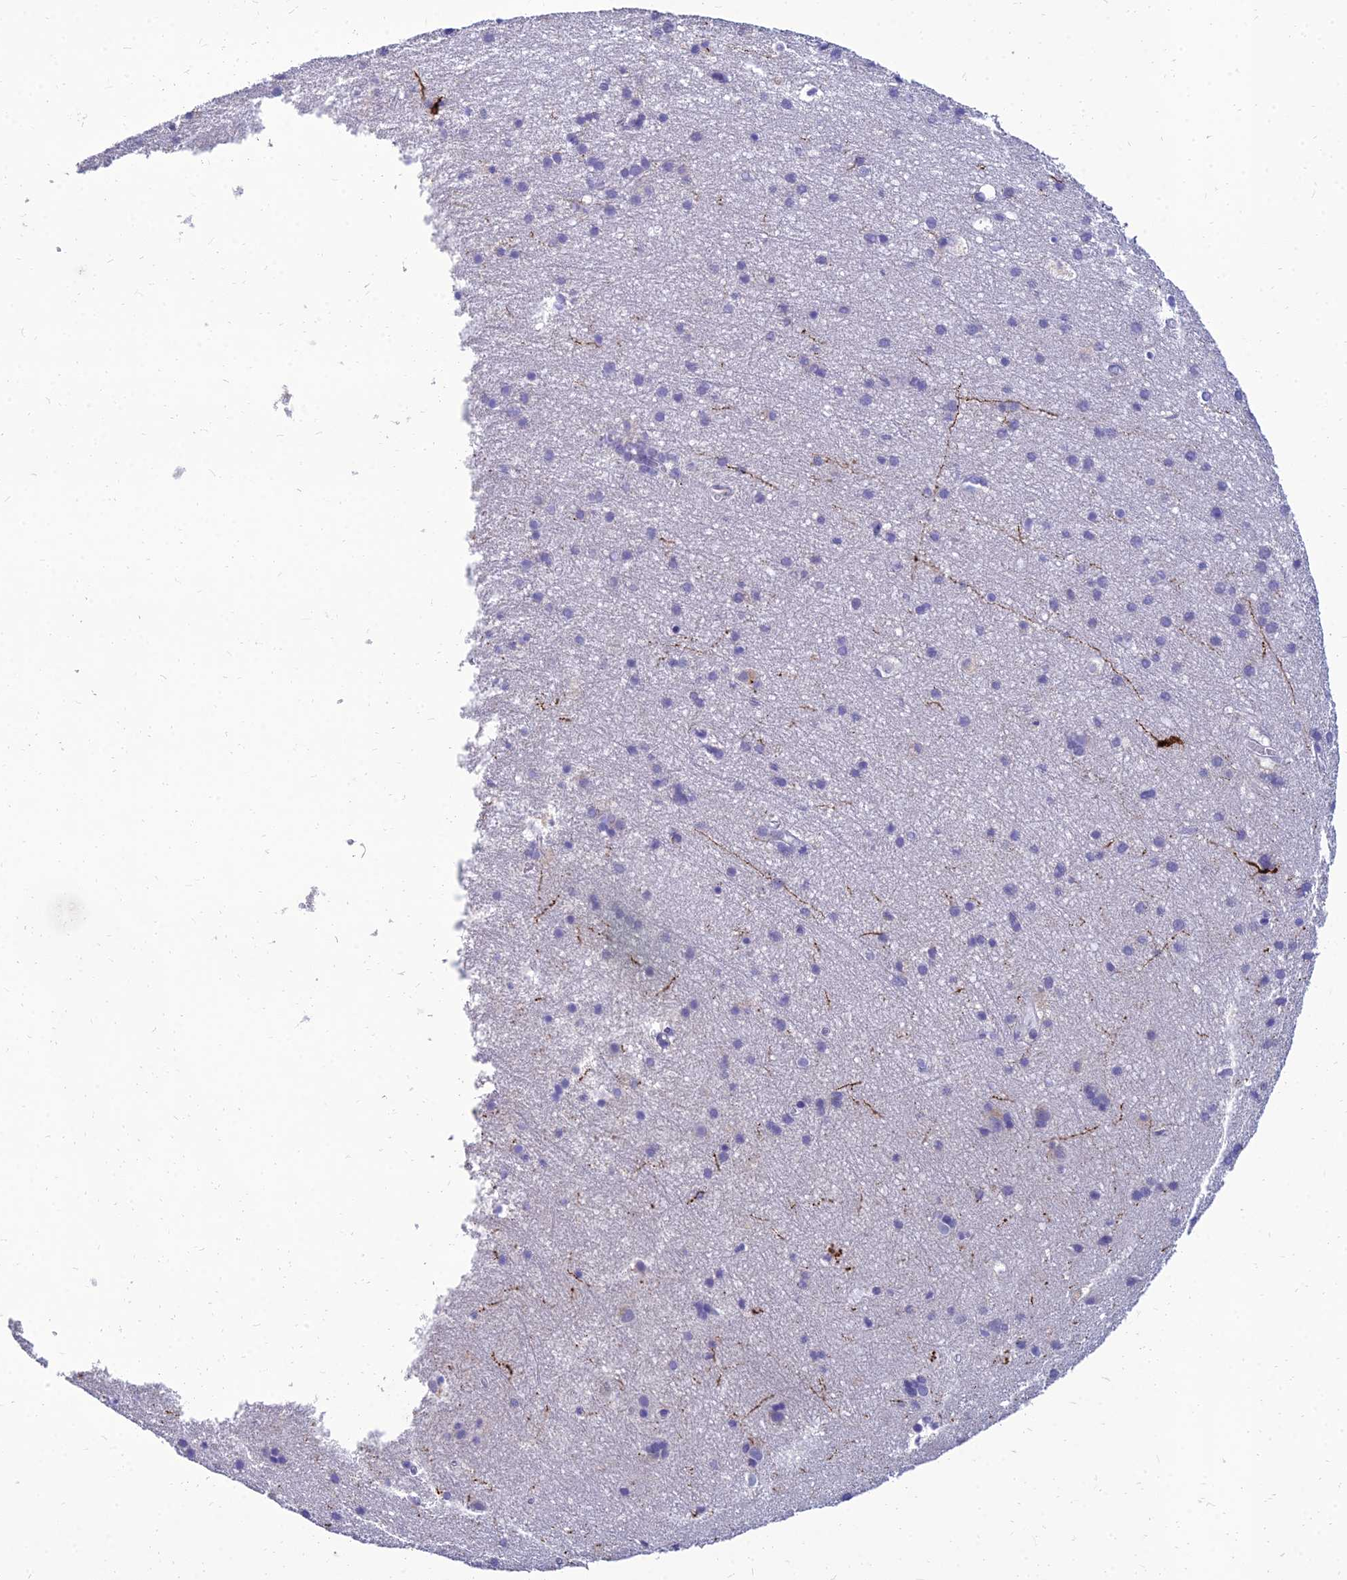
{"staining": {"intensity": "negative", "quantity": "none", "location": "none"}, "tissue": "cerebral cortex", "cell_type": "Endothelial cells", "image_type": "normal", "snomed": [{"axis": "morphology", "description": "Normal tissue, NOS"}, {"axis": "topography", "description": "Cerebral cortex"}], "caption": "Immunohistochemical staining of unremarkable cerebral cortex demonstrates no significant positivity in endothelial cells. (Brightfield microscopy of DAB IHC at high magnification).", "gene": "NPY", "patient": {"sex": "male", "age": 54}}